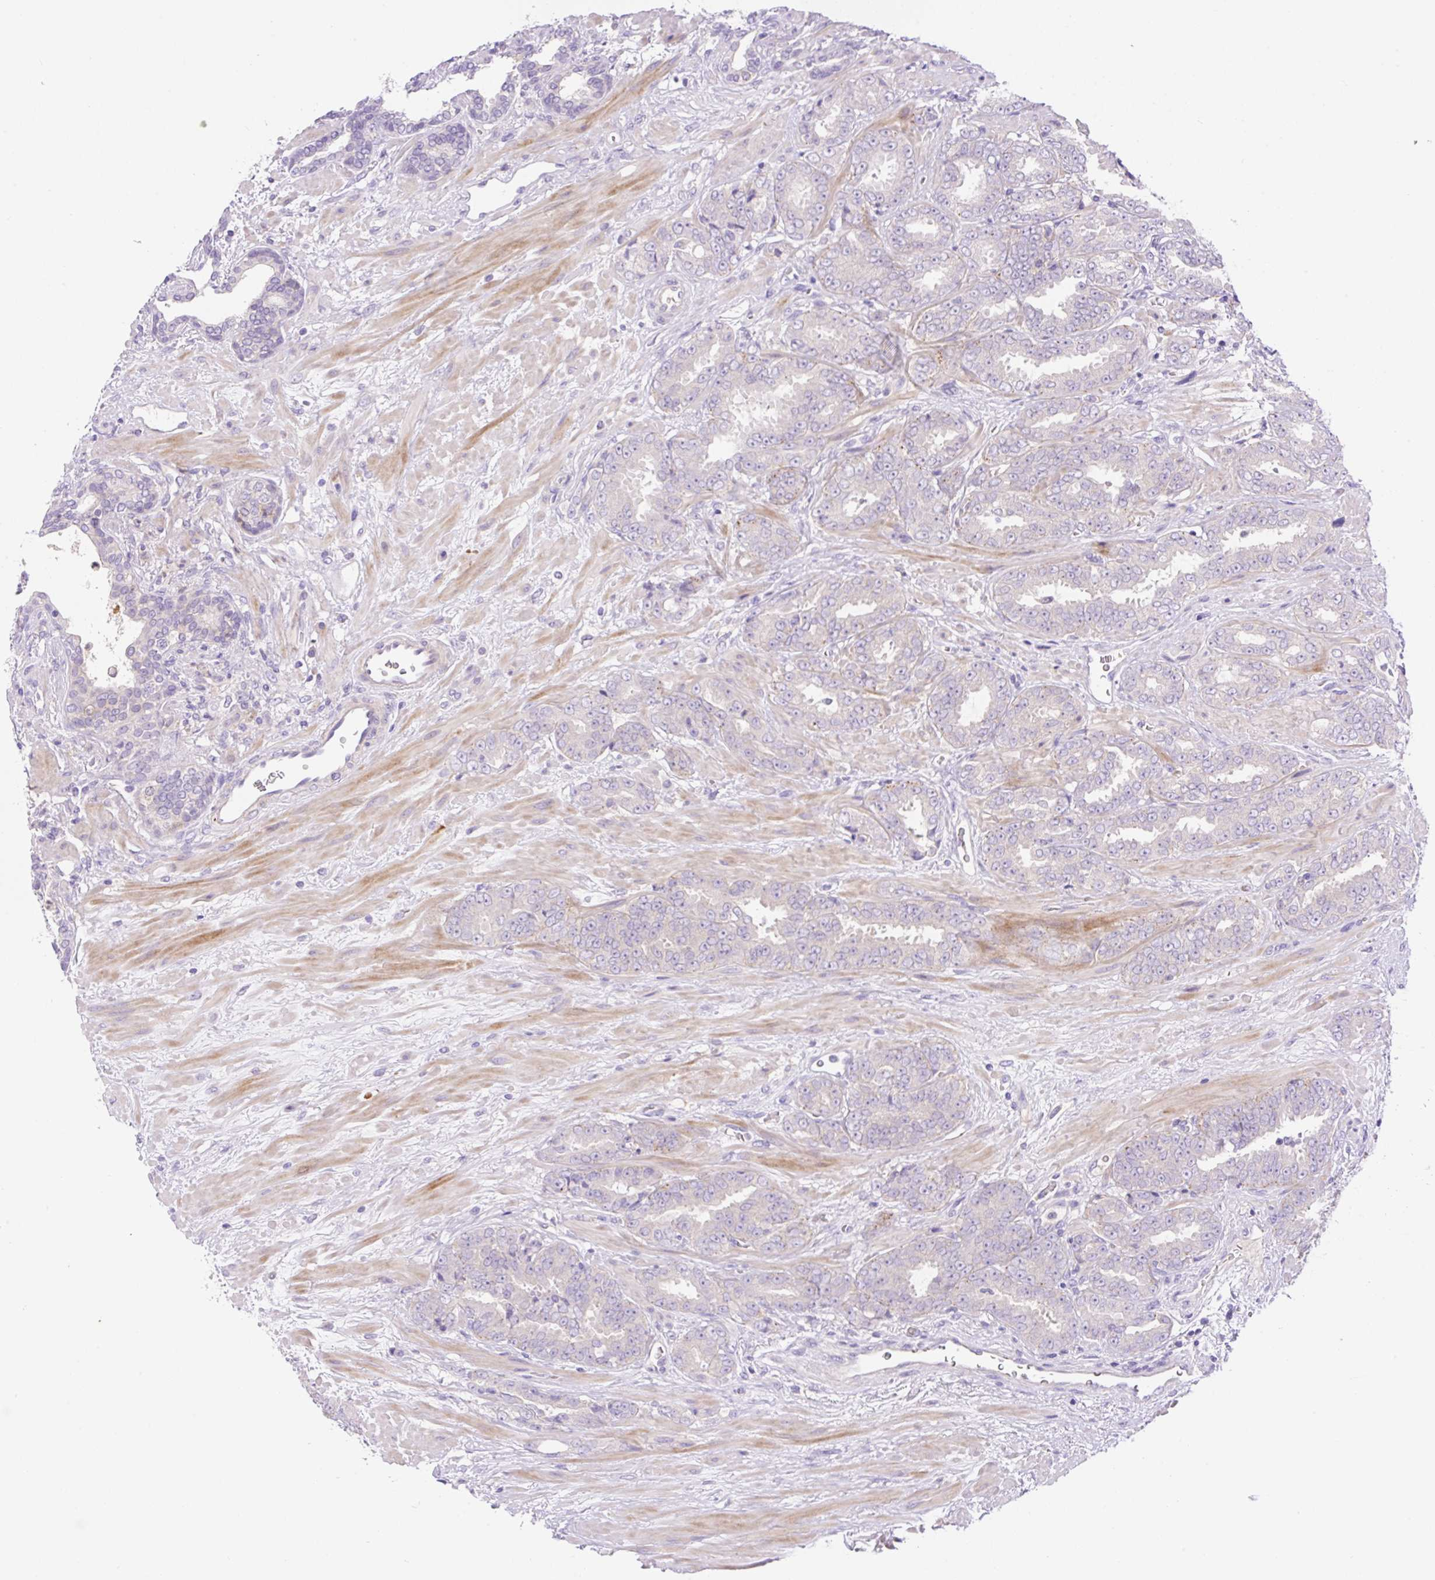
{"staining": {"intensity": "negative", "quantity": "none", "location": "none"}, "tissue": "prostate cancer", "cell_type": "Tumor cells", "image_type": "cancer", "snomed": [{"axis": "morphology", "description": "Adenocarcinoma, High grade"}, {"axis": "topography", "description": "Prostate"}], "caption": "Human high-grade adenocarcinoma (prostate) stained for a protein using immunohistochemistry (IHC) demonstrates no expression in tumor cells.", "gene": "LHFPL5", "patient": {"sex": "male", "age": 72}}